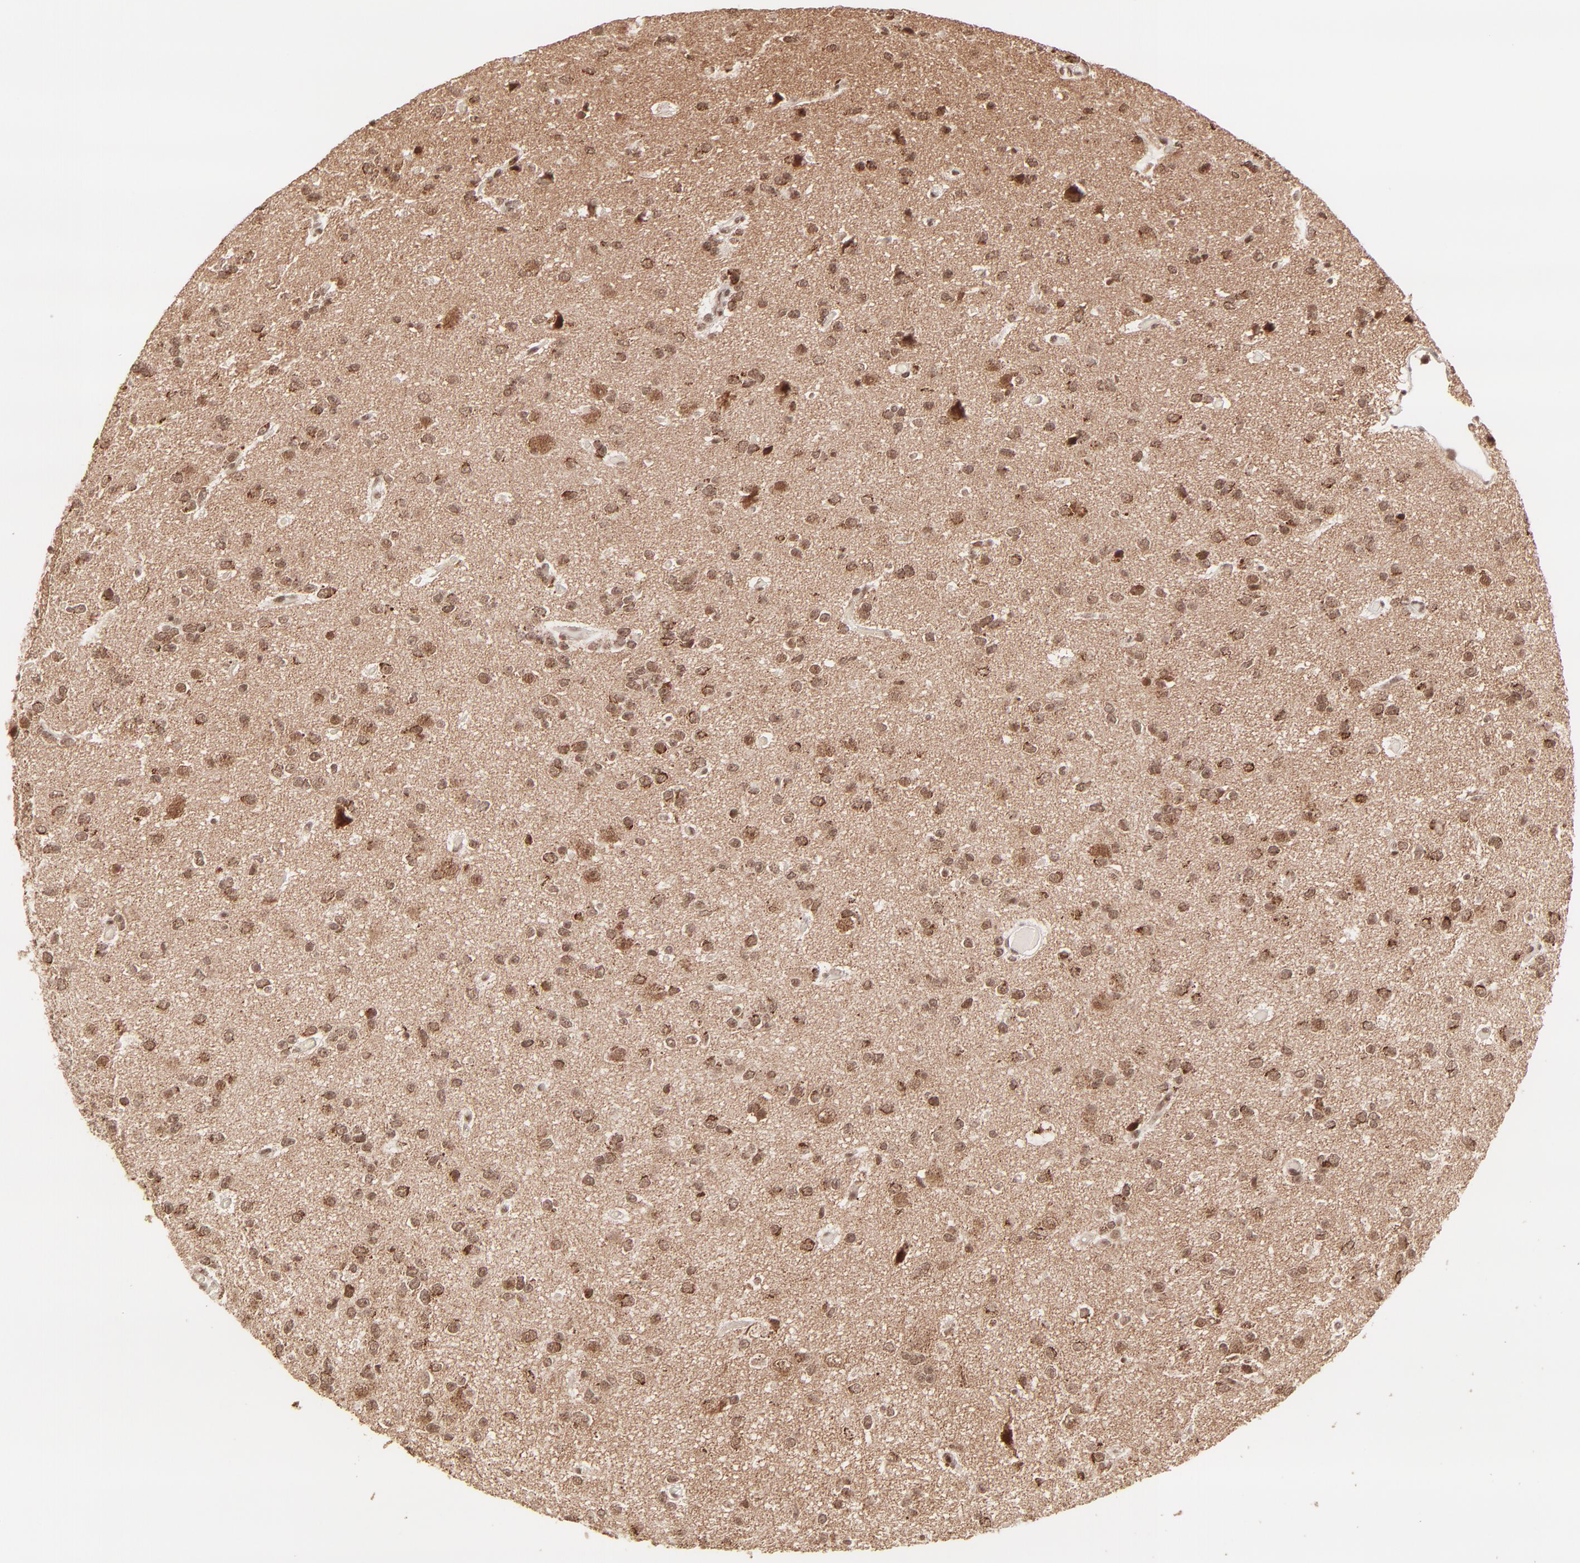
{"staining": {"intensity": "strong", "quantity": ">75%", "location": "cytoplasmic/membranous,nuclear"}, "tissue": "glioma", "cell_type": "Tumor cells", "image_type": "cancer", "snomed": [{"axis": "morphology", "description": "Glioma, malignant, Low grade"}, {"axis": "topography", "description": "Brain"}], "caption": "Glioma stained with DAB (3,3'-diaminobenzidine) immunohistochemistry exhibits high levels of strong cytoplasmic/membranous and nuclear staining in about >75% of tumor cells. The staining is performed using DAB (3,3'-diaminobenzidine) brown chromogen to label protein expression. The nuclei are counter-stained blue using hematoxylin.", "gene": "MED15", "patient": {"sex": "male", "age": 42}}